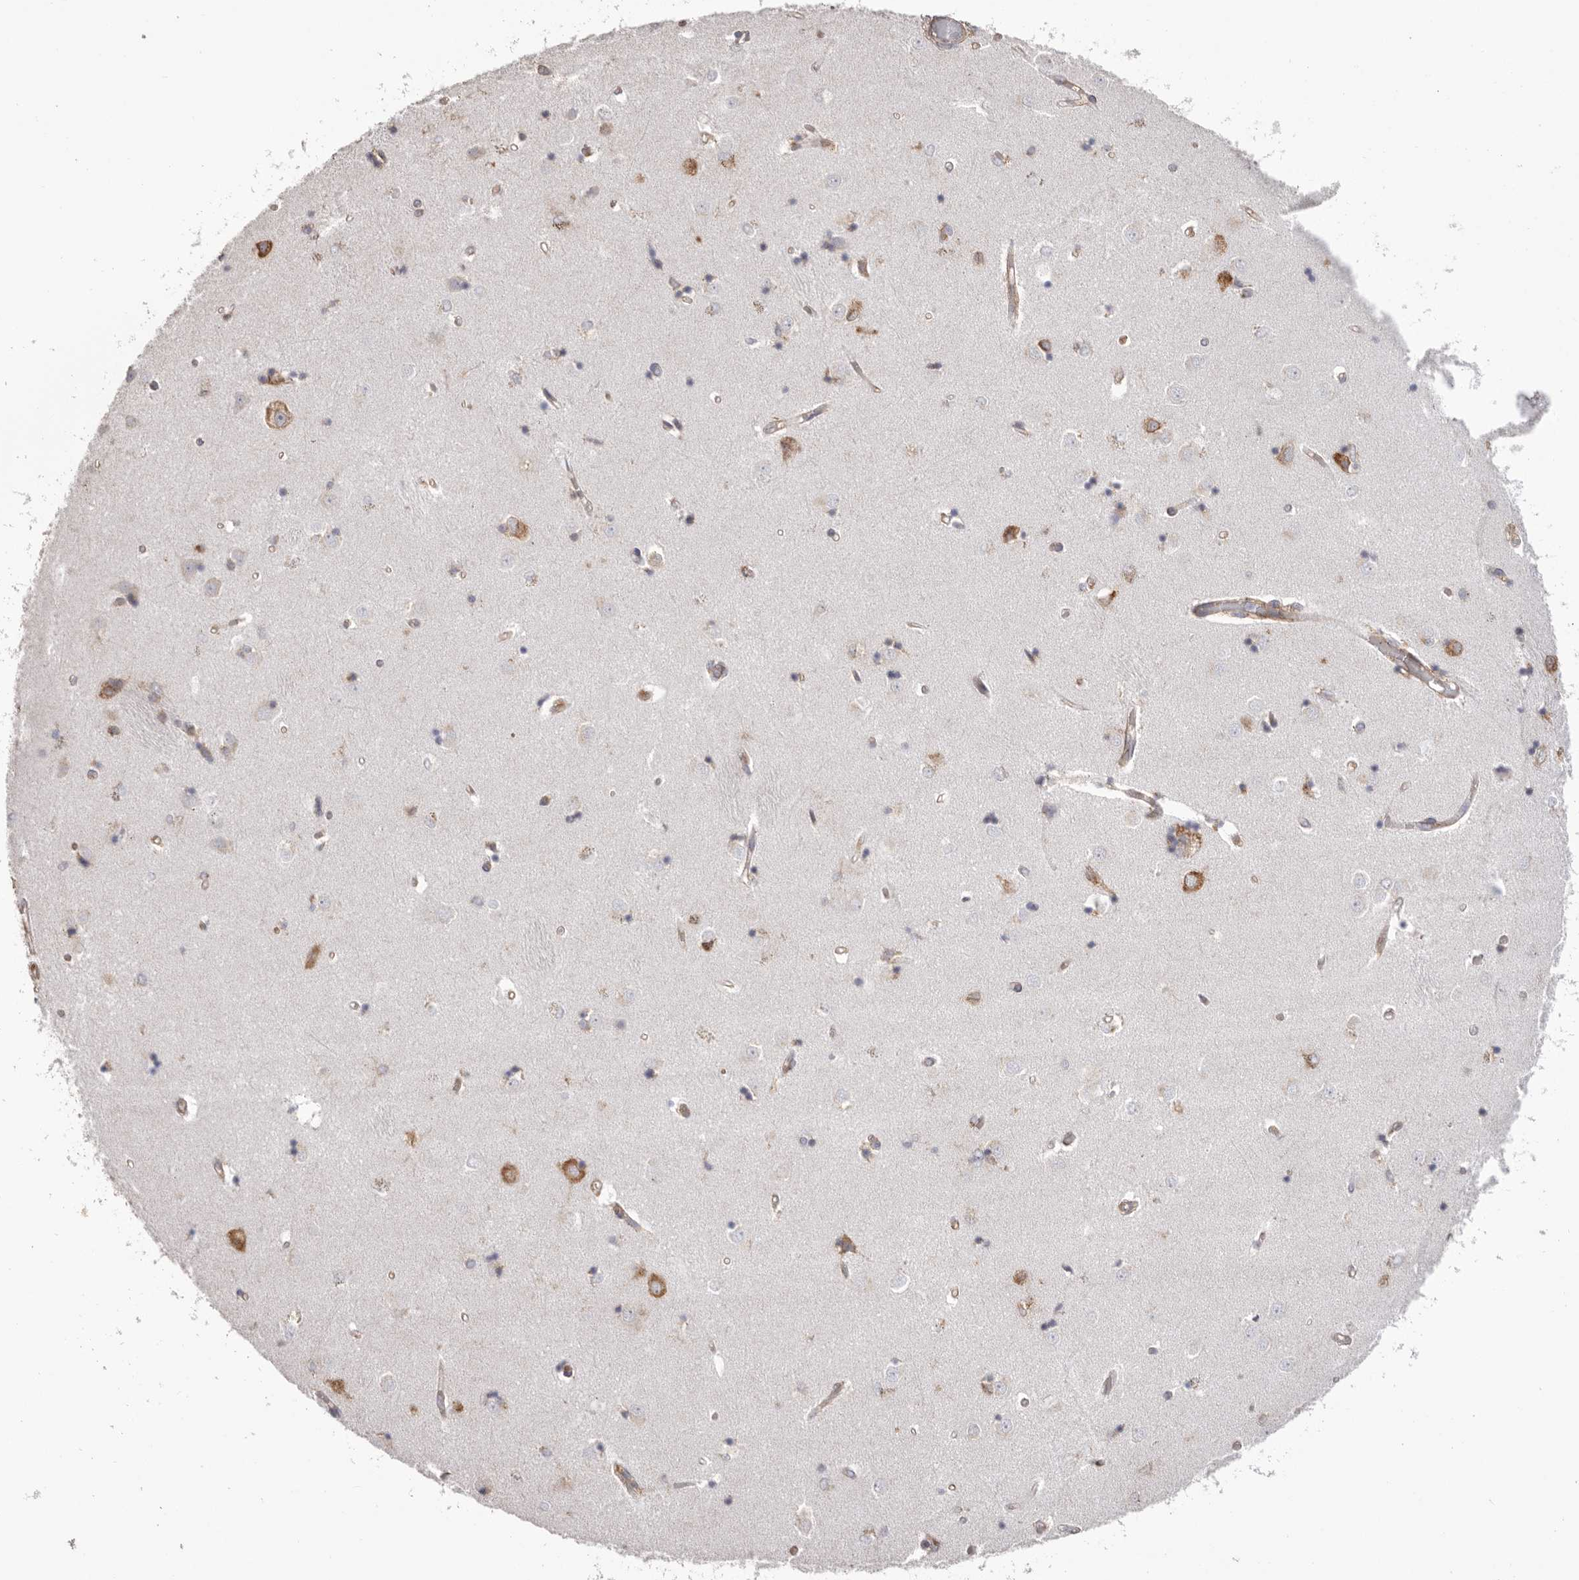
{"staining": {"intensity": "moderate", "quantity": "<25%", "location": "cytoplasmic/membranous"}, "tissue": "caudate", "cell_type": "Glial cells", "image_type": "normal", "snomed": [{"axis": "morphology", "description": "Normal tissue, NOS"}, {"axis": "topography", "description": "Lateral ventricle wall"}], "caption": "High-power microscopy captured an immunohistochemistry (IHC) micrograph of unremarkable caudate, revealing moderate cytoplasmic/membranous expression in about <25% of glial cells. (DAB (3,3'-diaminobenzidine) = brown stain, brightfield microscopy at high magnification).", "gene": "SERBP1", "patient": {"sex": "male", "age": 45}}